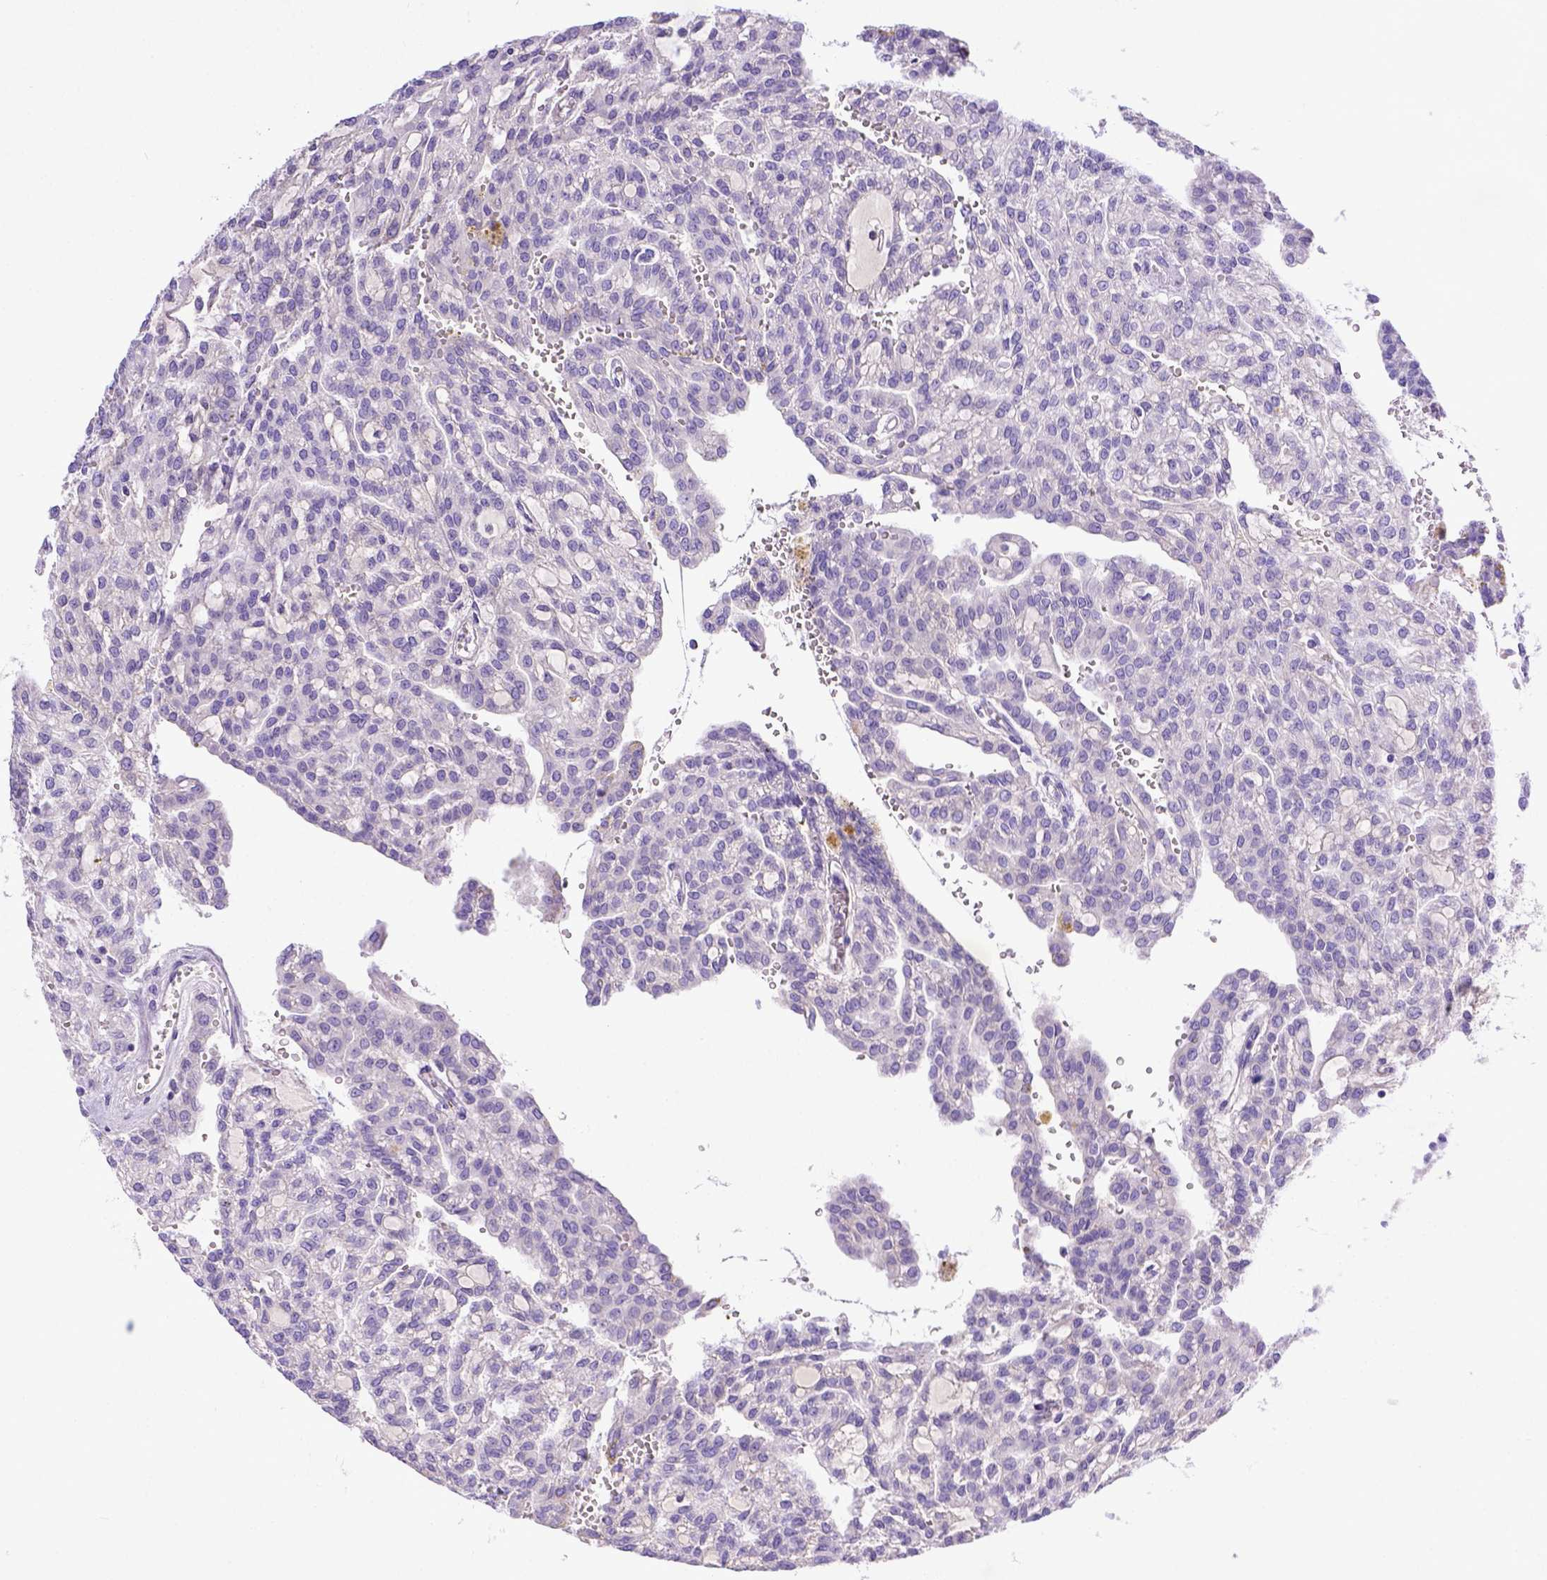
{"staining": {"intensity": "negative", "quantity": "none", "location": "none"}, "tissue": "renal cancer", "cell_type": "Tumor cells", "image_type": "cancer", "snomed": [{"axis": "morphology", "description": "Adenocarcinoma, NOS"}, {"axis": "topography", "description": "Kidney"}], "caption": "High magnification brightfield microscopy of renal adenocarcinoma stained with DAB (brown) and counterstained with hematoxylin (blue): tumor cells show no significant expression. Nuclei are stained in blue.", "gene": "BTN1A1", "patient": {"sex": "male", "age": 63}}